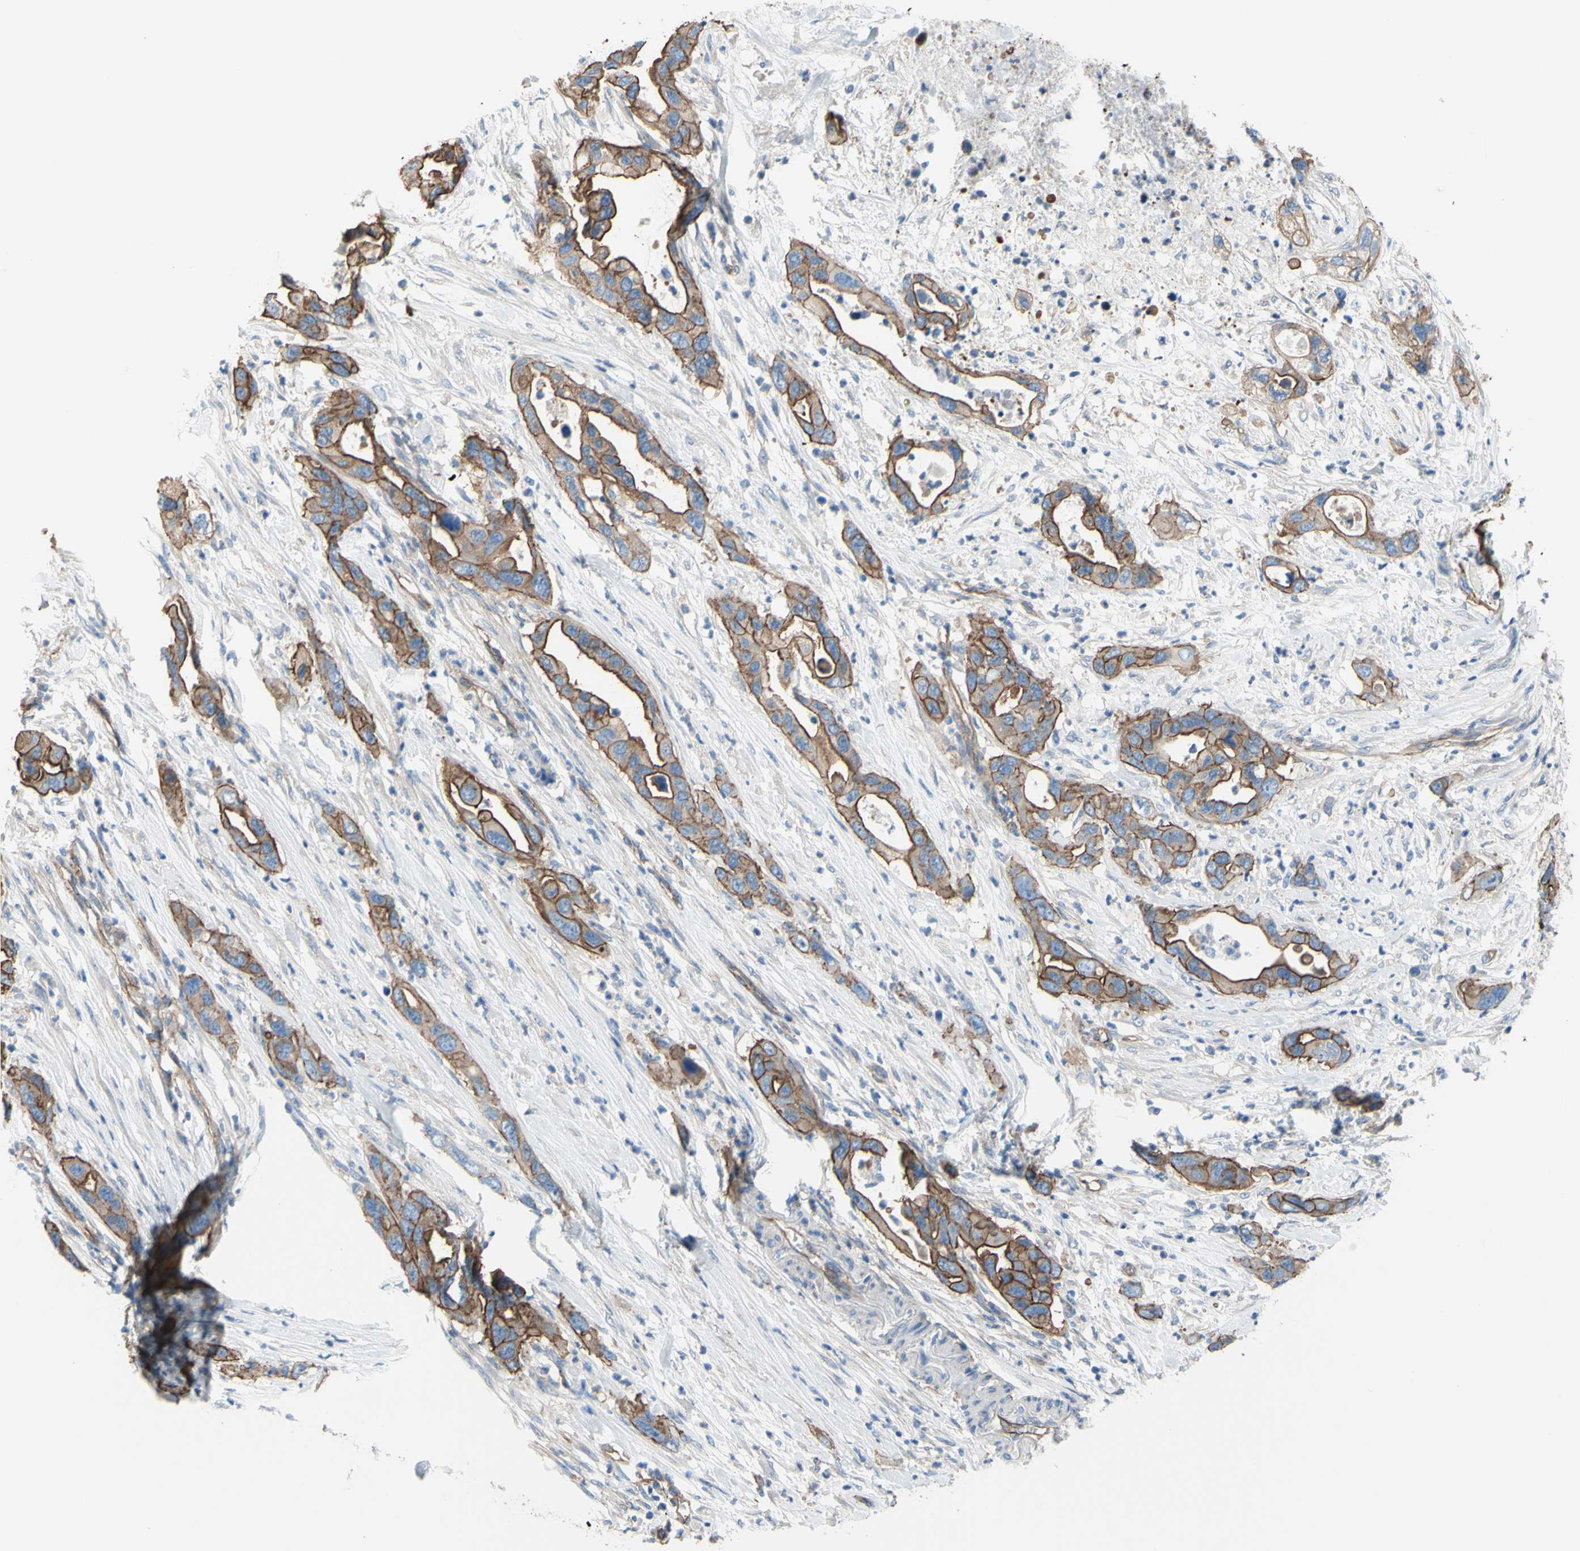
{"staining": {"intensity": "strong", "quantity": ">75%", "location": "cytoplasmic/membranous"}, "tissue": "pancreatic cancer", "cell_type": "Tumor cells", "image_type": "cancer", "snomed": [{"axis": "morphology", "description": "Adenocarcinoma, NOS"}, {"axis": "topography", "description": "Pancreas"}], "caption": "Pancreatic adenocarcinoma was stained to show a protein in brown. There is high levels of strong cytoplasmic/membranous positivity in about >75% of tumor cells. Immunohistochemistry stains the protein in brown and the nuclei are stained blue.", "gene": "TPBG", "patient": {"sex": "female", "age": 71}}